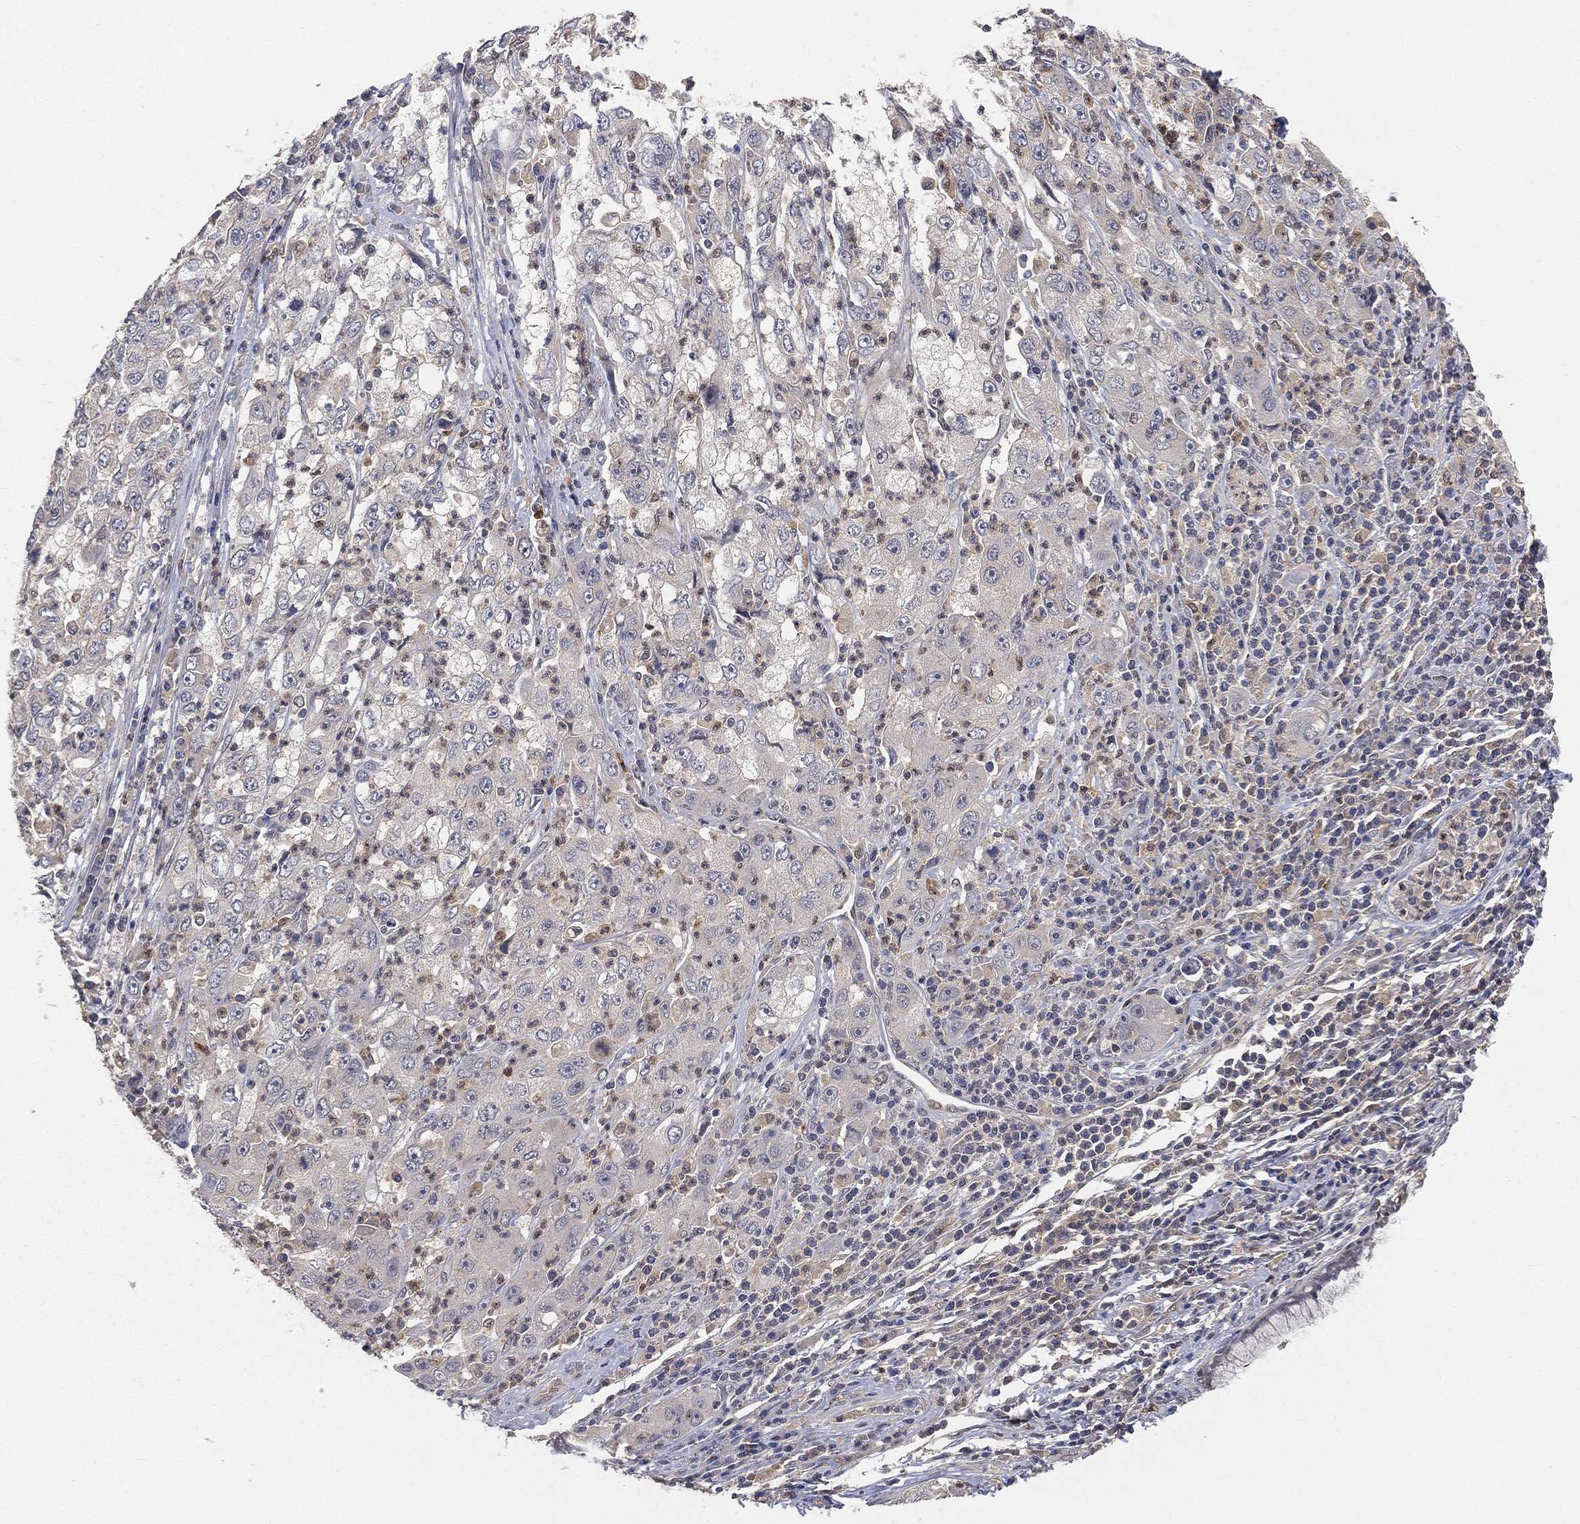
{"staining": {"intensity": "negative", "quantity": "none", "location": "none"}, "tissue": "cervical cancer", "cell_type": "Tumor cells", "image_type": "cancer", "snomed": [{"axis": "morphology", "description": "Squamous cell carcinoma, NOS"}, {"axis": "topography", "description": "Cervix"}], "caption": "Tumor cells show no significant expression in cervical cancer (squamous cell carcinoma). (Immunohistochemistry, brightfield microscopy, high magnification).", "gene": "MAPK1", "patient": {"sex": "female", "age": 36}}